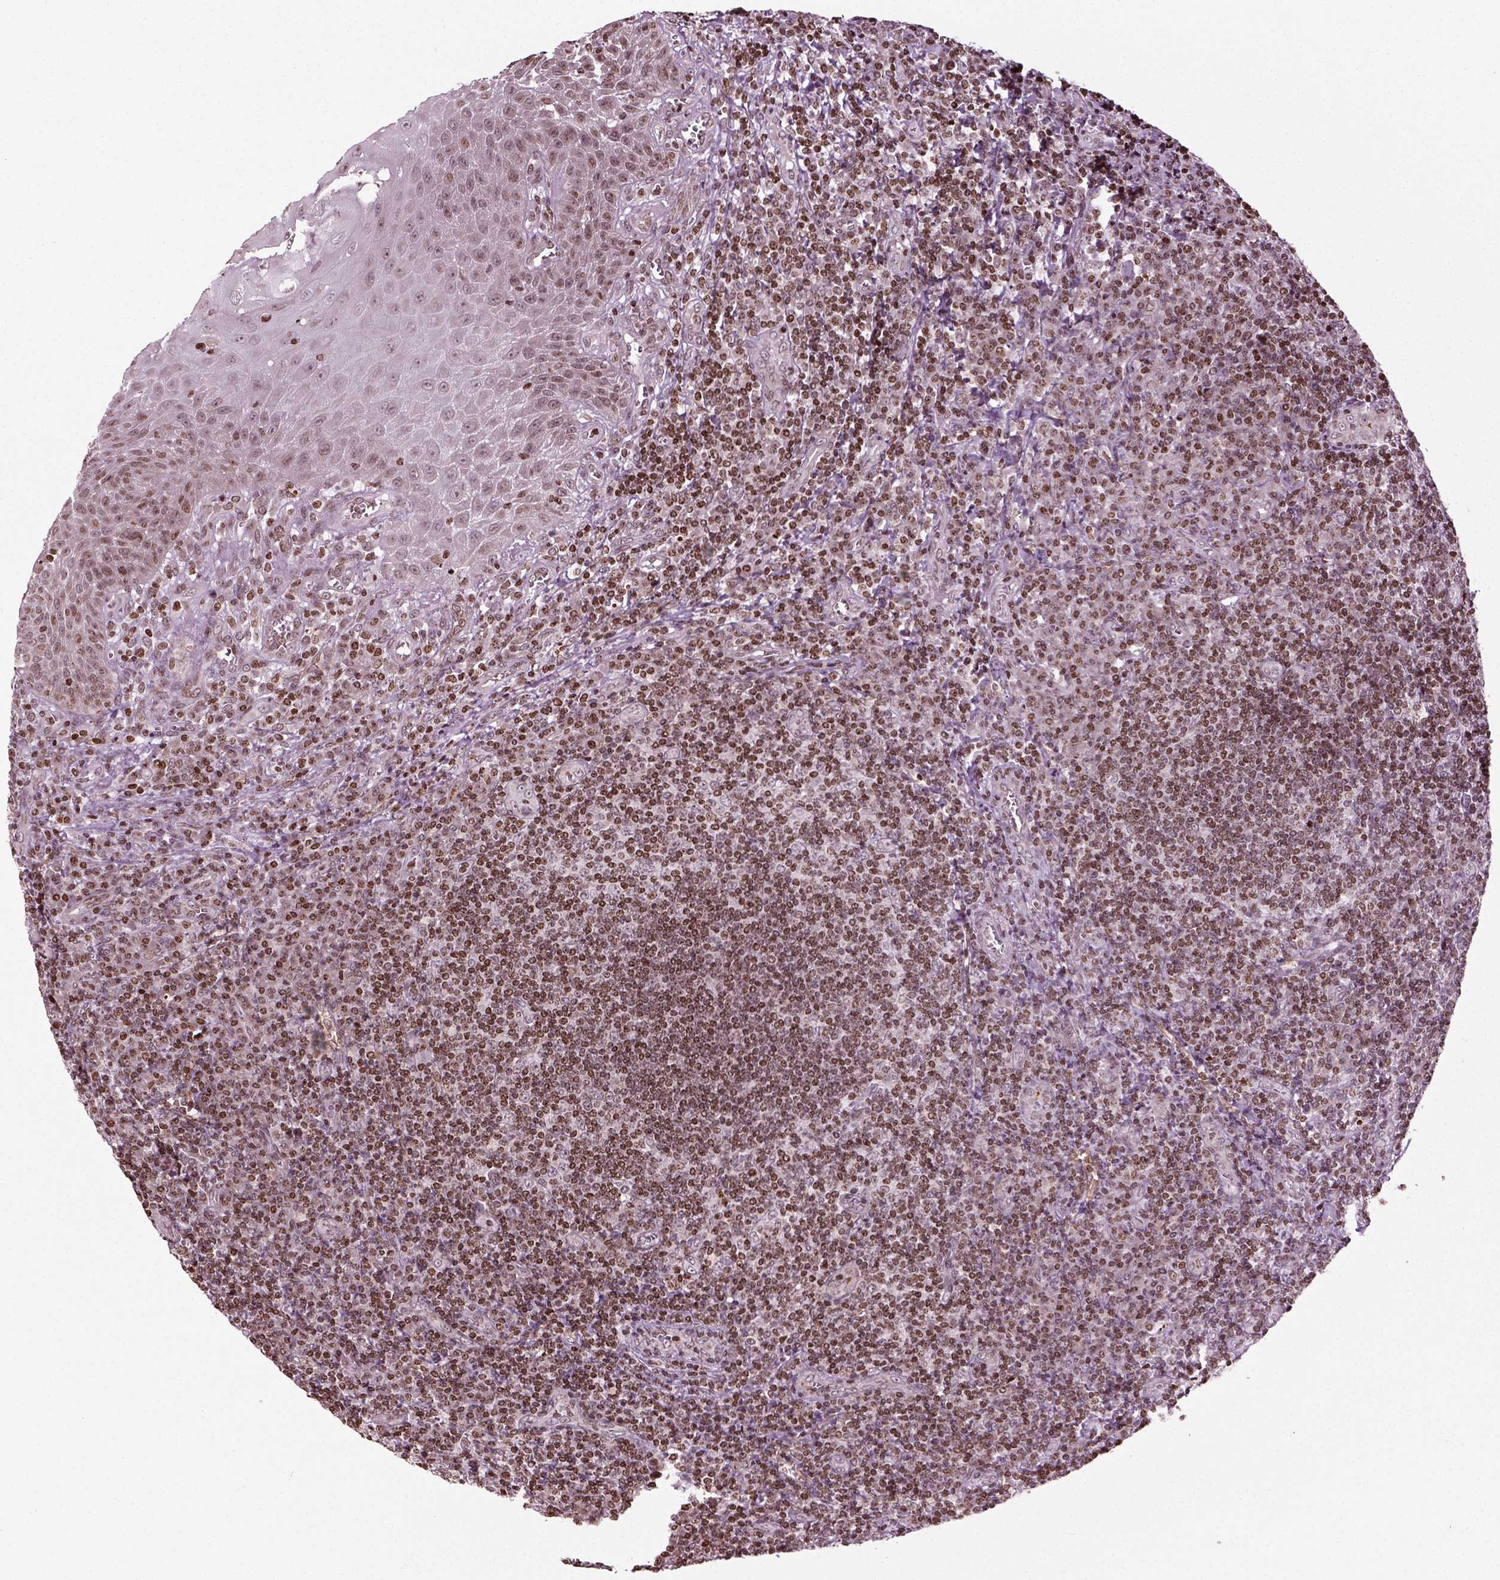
{"staining": {"intensity": "strong", "quantity": "<25%", "location": "nuclear"}, "tissue": "tonsil", "cell_type": "Germinal center cells", "image_type": "normal", "snomed": [{"axis": "morphology", "description": "Normal tissue, NOS"}, {"axis": "topography", "description": "Tonsil"}], "caption": "Protein expression analysis of unremarkable tonsil demonstrates strong nuclear expression in approximately <25% of germinal center cells.", "gene": "HEYL", "patient": {"sex": "male", "age": 33}}